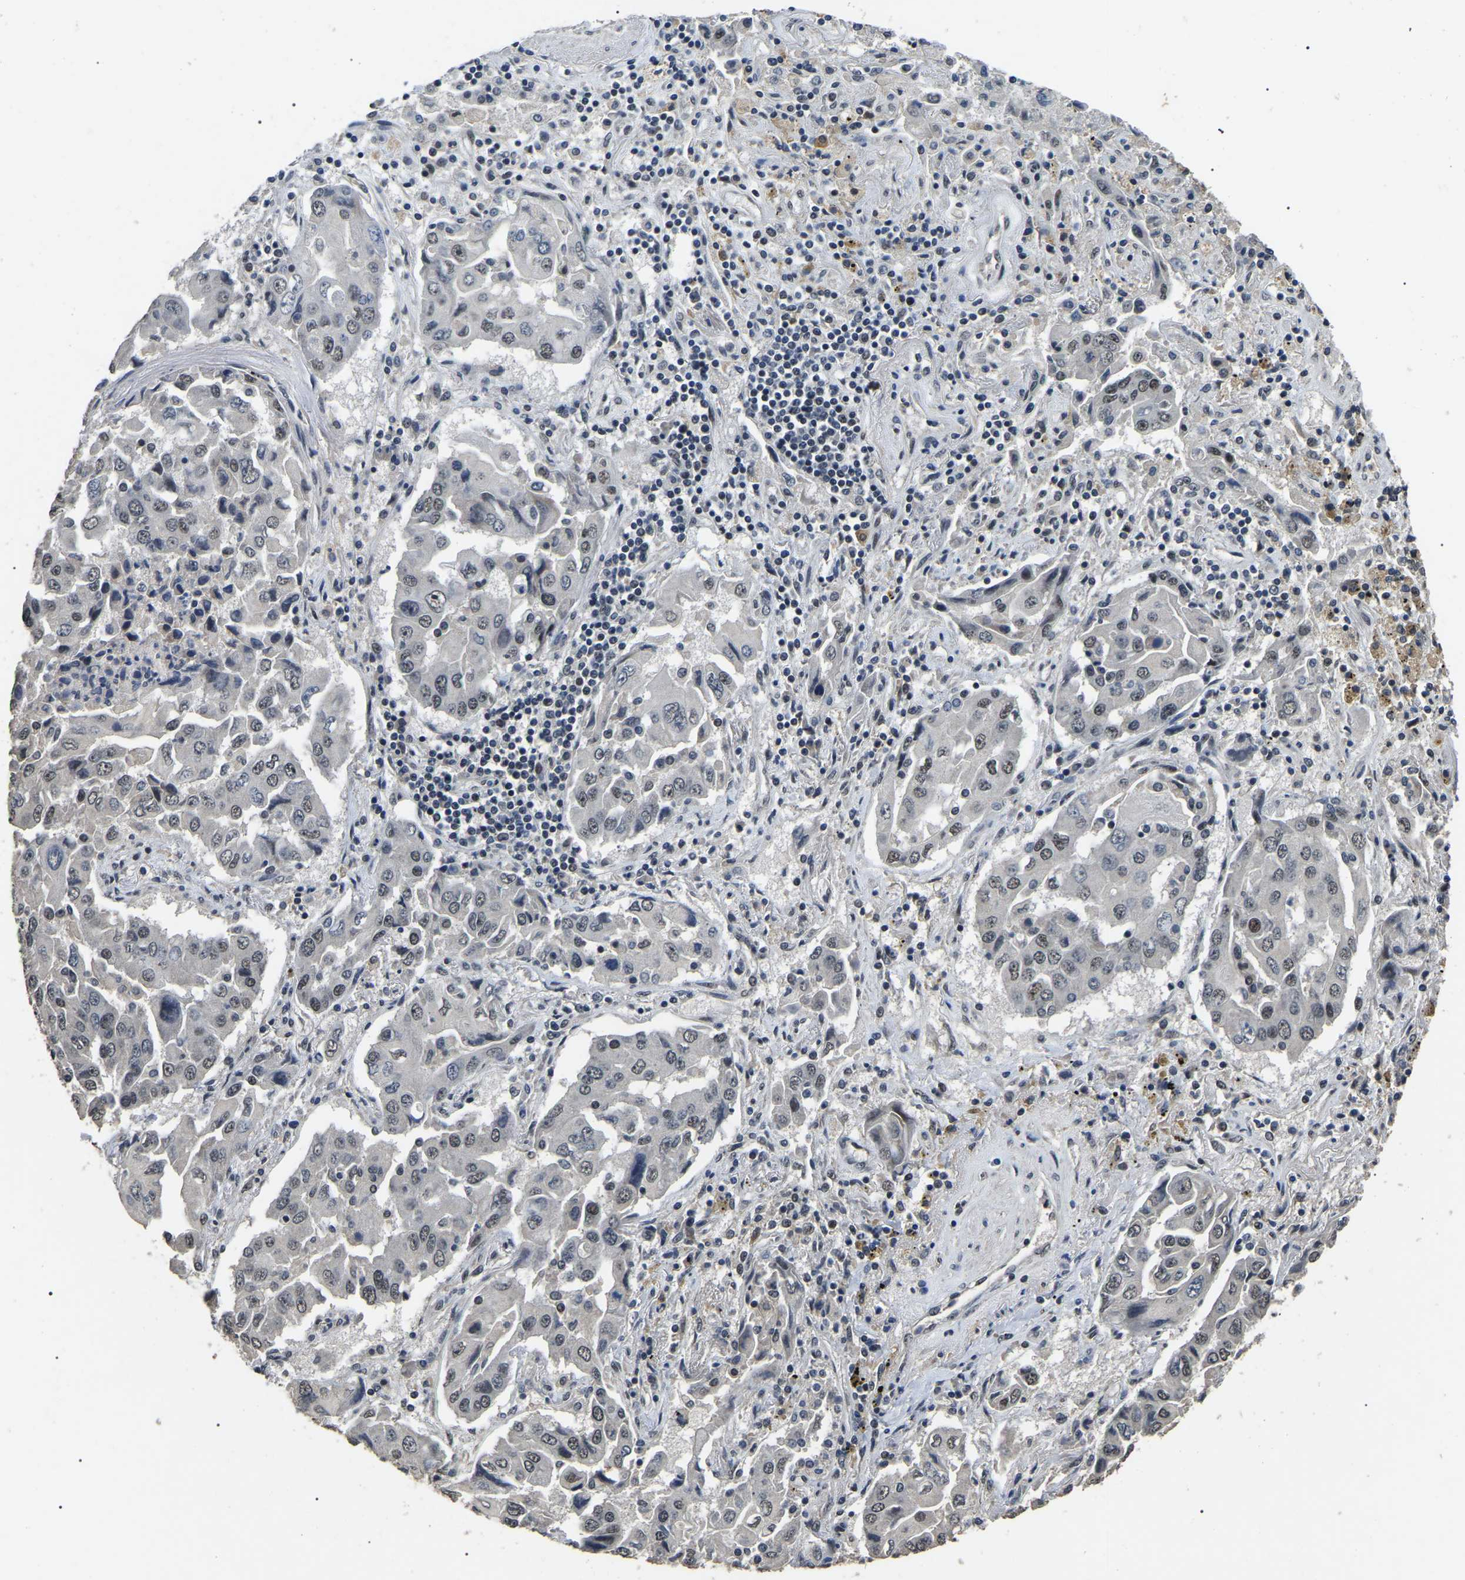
{"staining": {"intensity": "weak", "quantity": "<25%", "location": "nuclear"}, "tissue": "lung cancer", "cell_type": "Tumor cells", "image_type": "cancer", "snomed": [{"axis": "morphology", "description": "Adenocarcinoma, NOS"}, {"axis": "topography", "description": "Lung"}], "caption": "IHC histopathology image of neoplastic tissue: human lung cancer stained with DAB exhibits no significant protein positivity in tumor cells.", "gene": "PPM1E", "patient": {"sex": "female", "age": 65}}